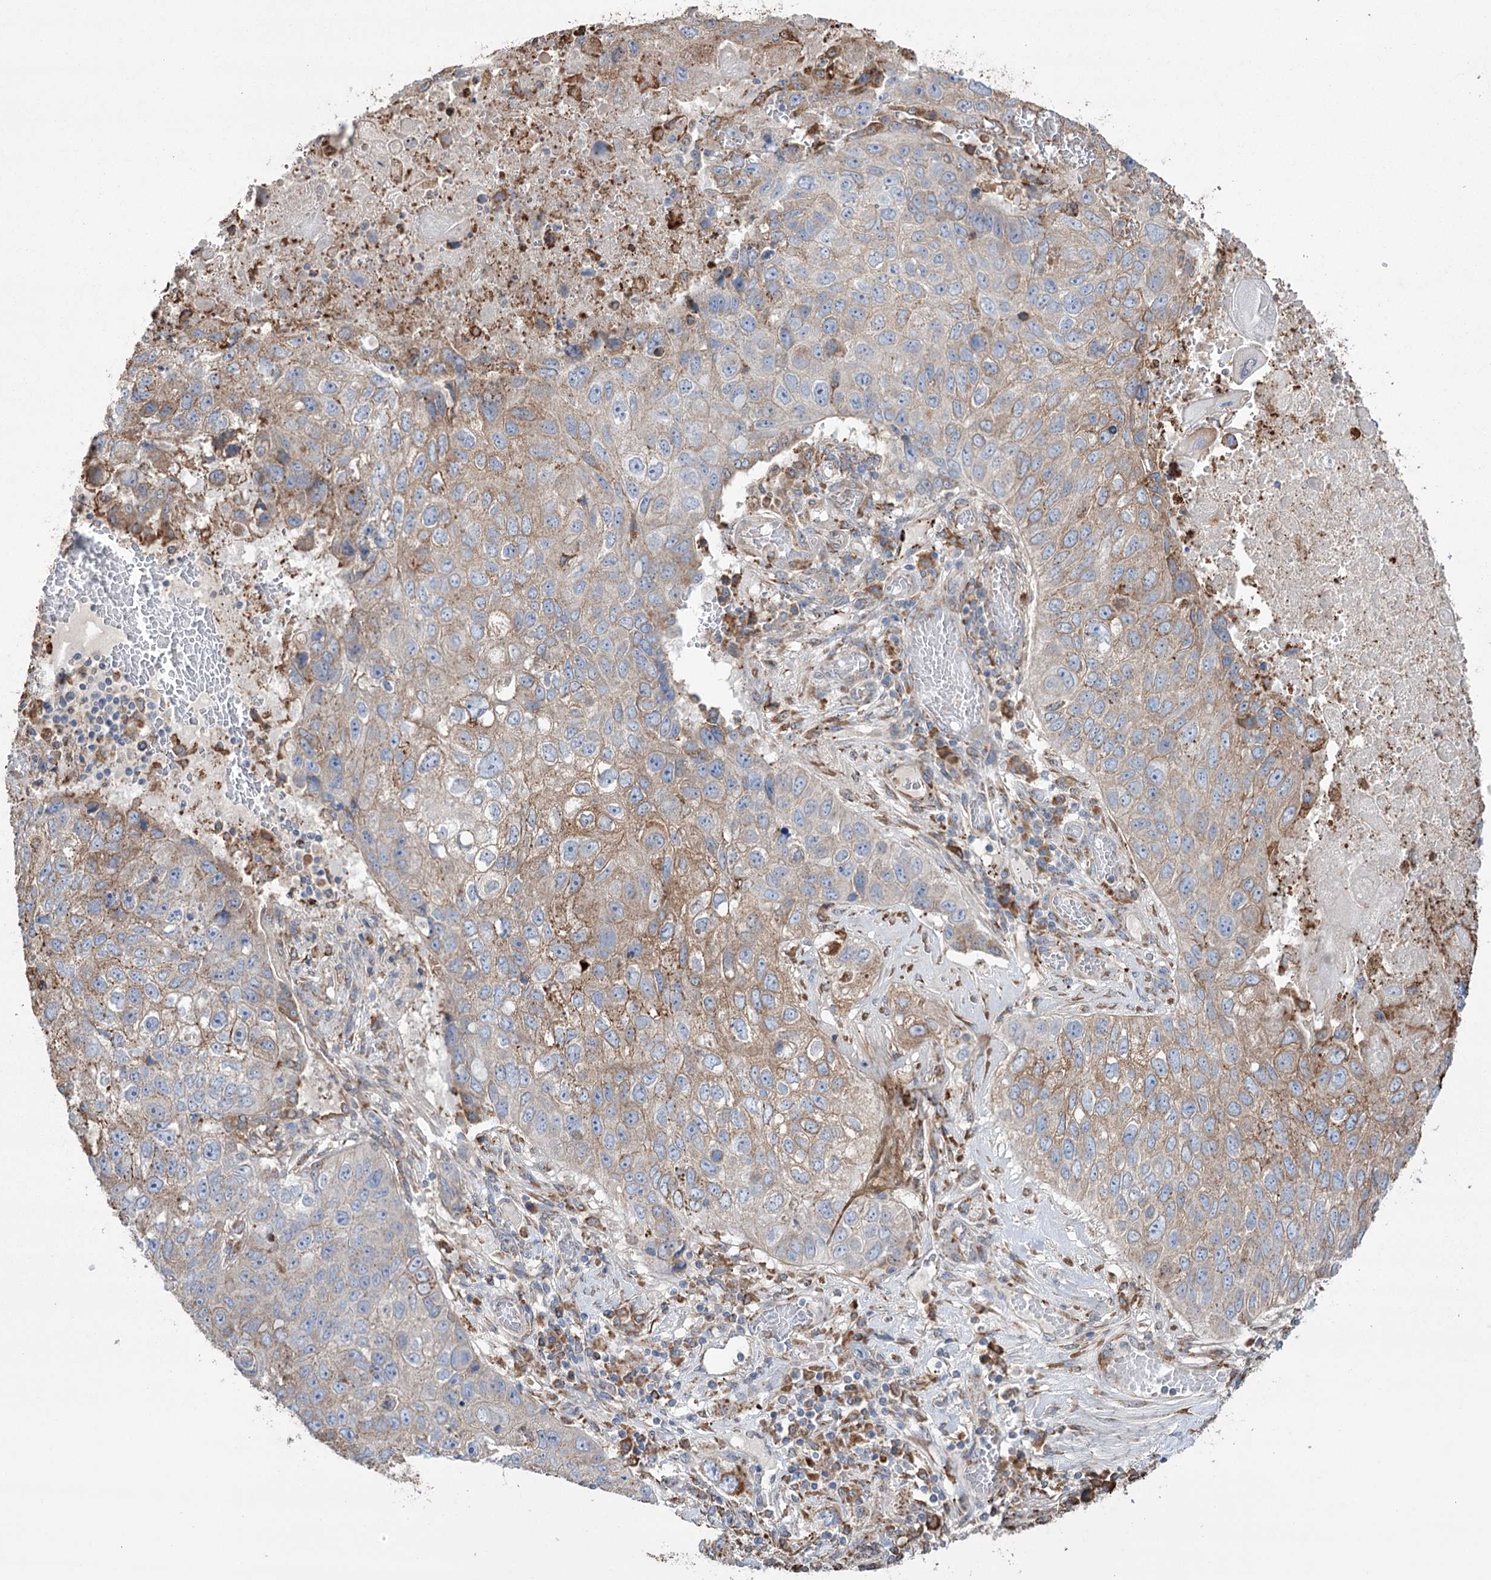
{"staining": {"intensity": "moderate", "quantity": "25%-75%", "location": "cytoplasmic/membranous"}, "tissue": "lung cancer", "cell_type": "Tumor cells", "image_type": "cancer", "snomed": [{"axis": "morphology", "description": "Squamous cell carcinoma, NOS"}, {"axis": "topography", "description": "Lung"}], "caption": "Protein expression analysis of human squamous cell carcinoma (lung) reveals moderate cytoplasmic/membranous positivity in about 25%-75% of tumor cells.", "gene": "TRIM71", "patient": {"sex": "male", "age": 61}}